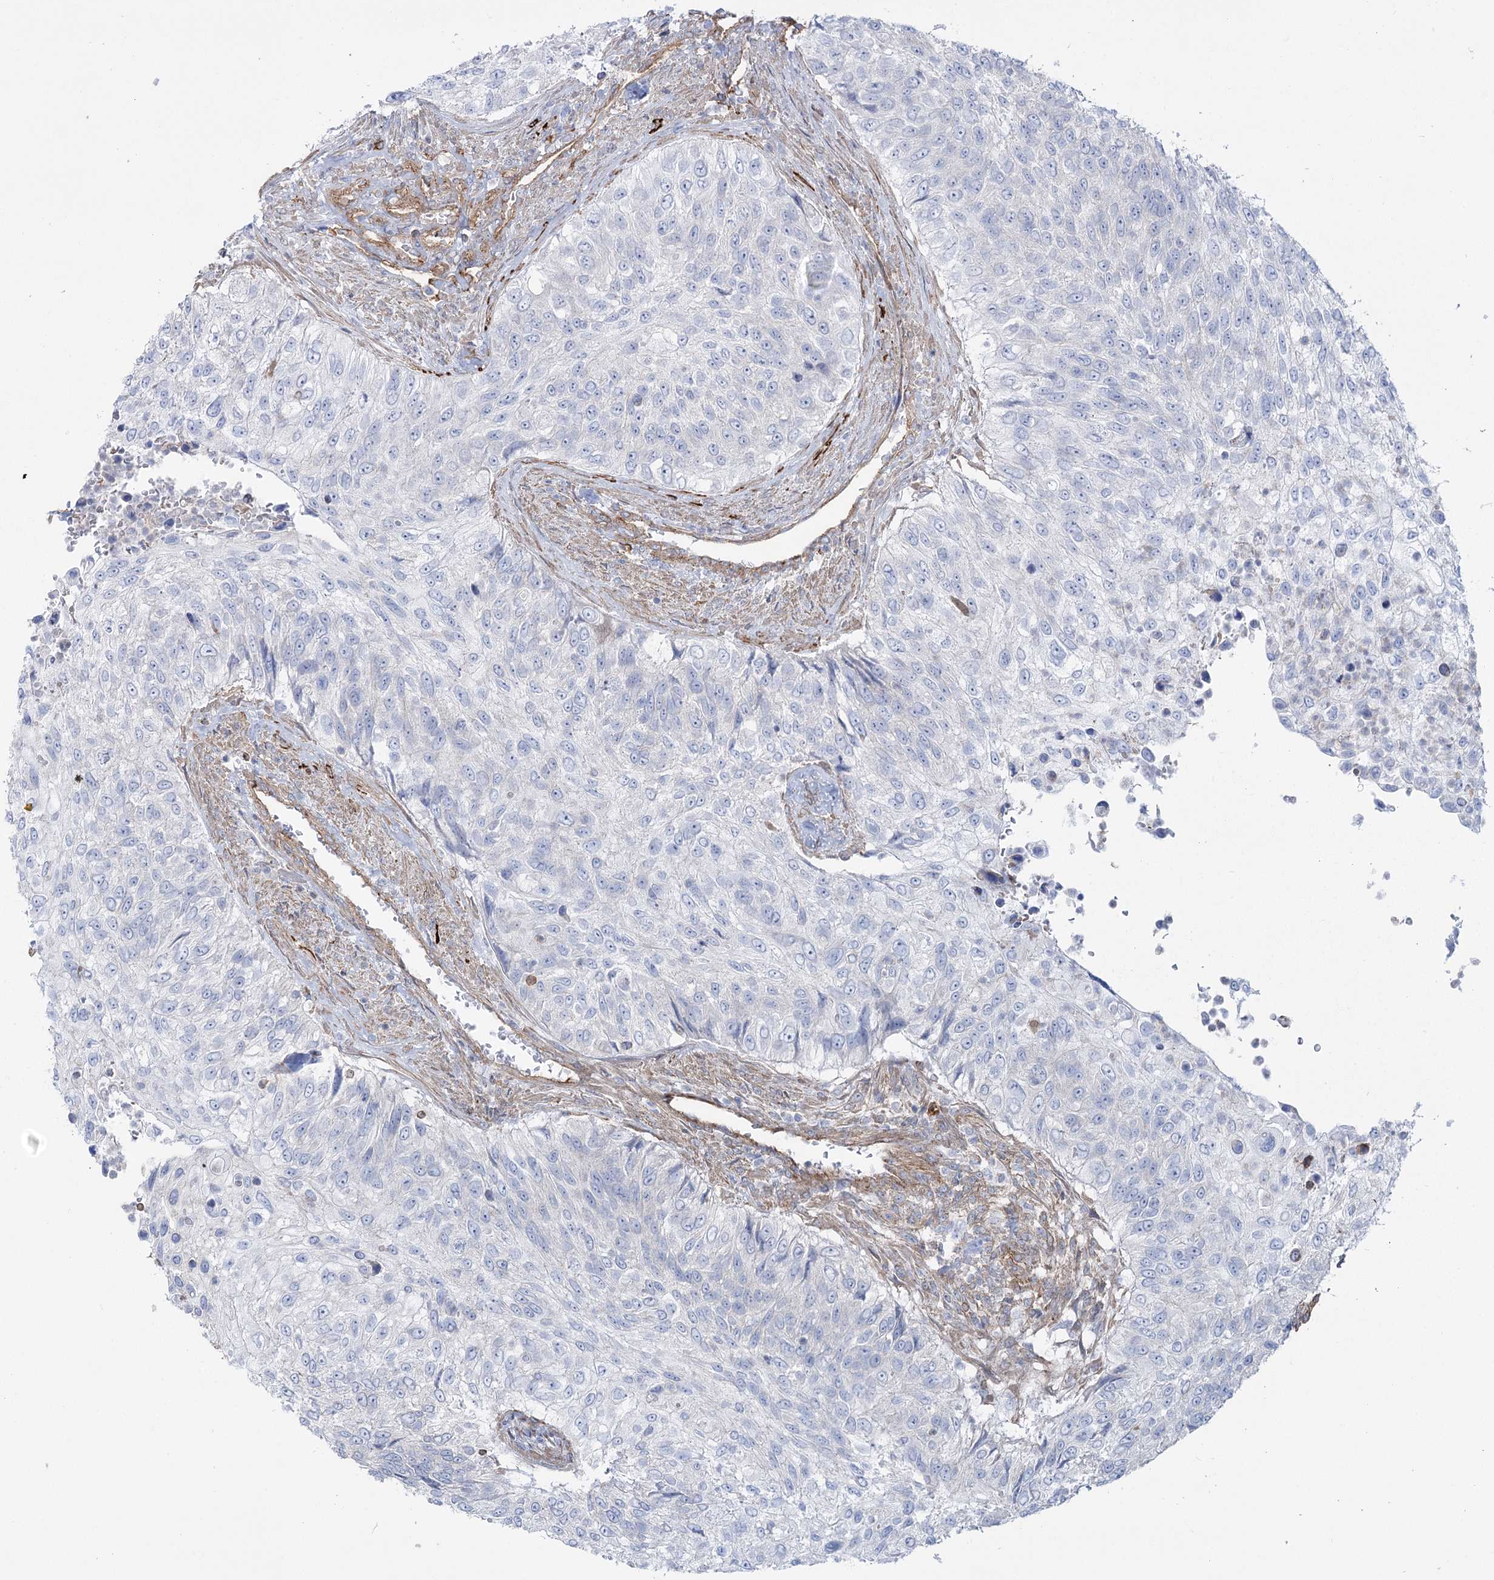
{"staining": {"intensity": "negative", "quantity": "none", "location": "none"}, "tissue": "urothelial cancer", "cell_type": "Tumor cells", "image_type": "cancer", "snomed": [{"axis": "morphology", "description": "Urothelial carcinoma, High grade"}, {"axis": "topography", "description": "Urinary bladder"}], "caption": "High magnification brightfield microscopy of urothelial cancer stained with DAB (brown) and counterstained with hematoxylin (blue): tumor cells show no significant staining.", "gene": "PLEKHA5", "patient": {"sex": "female", "age": 60}}